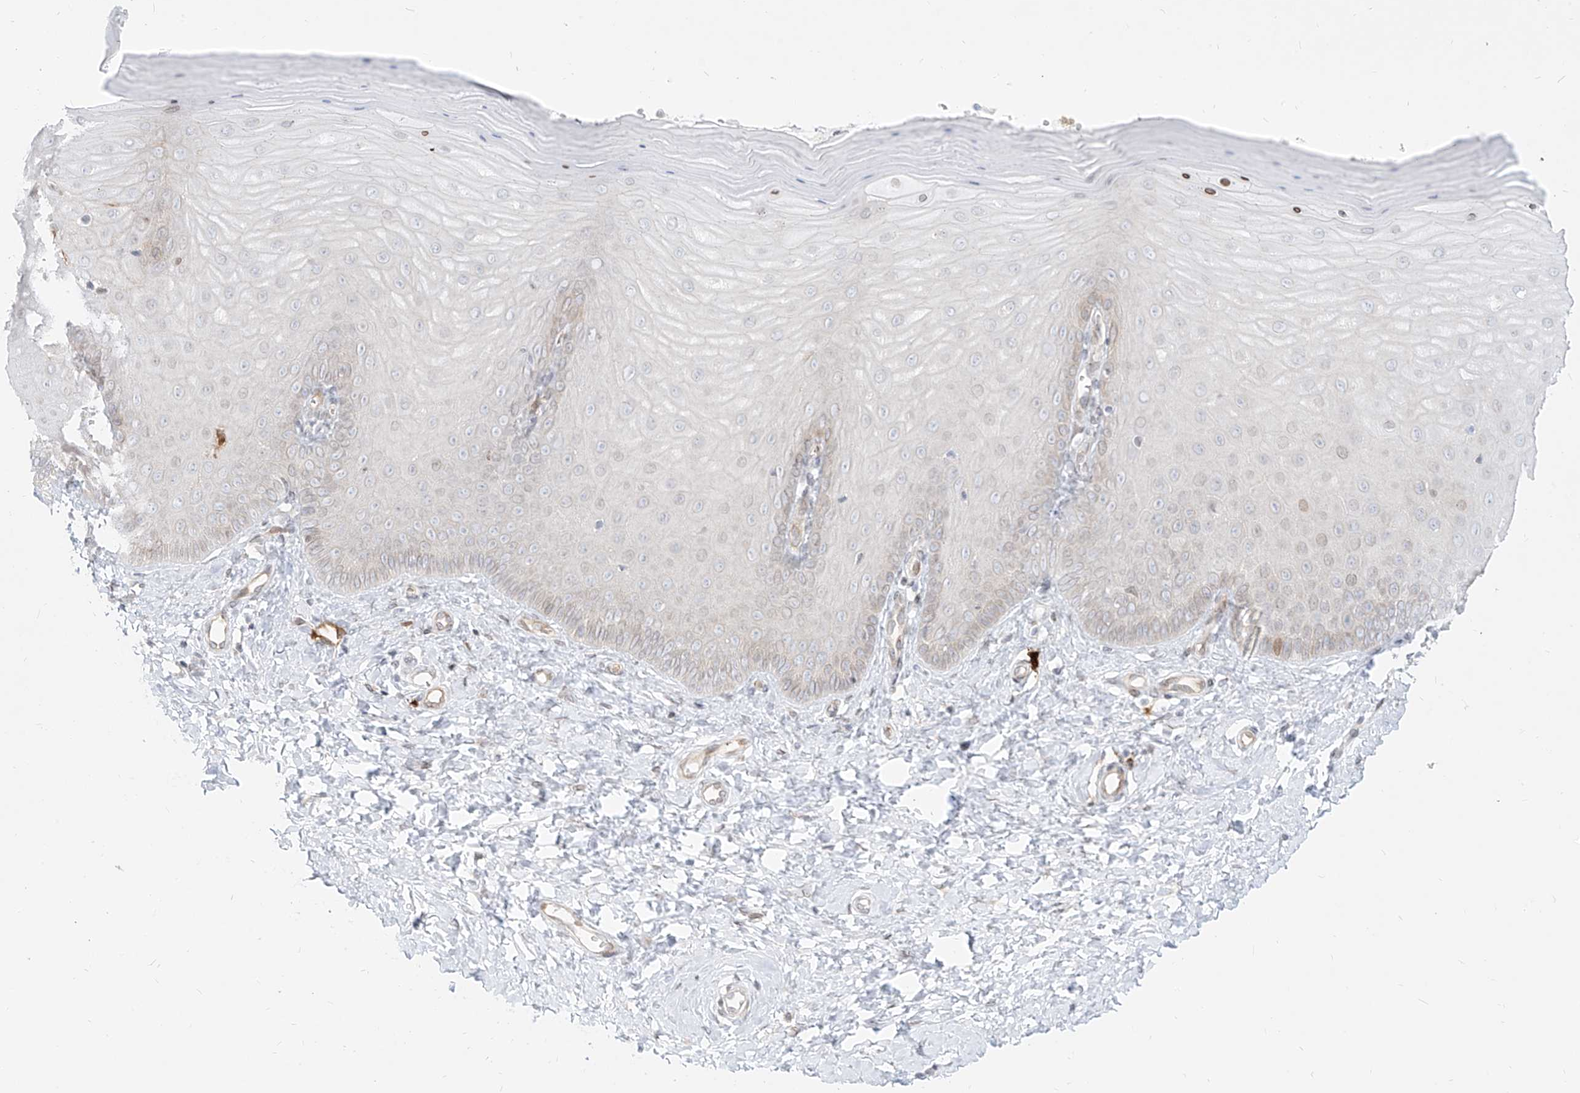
{"staining": {"intensity": "weak", "quantity": "<25%", "location": "nuclear"}, "tissue": "cervix", "cell_type": "Glandular cells", "image_type": "normal", "snomed": [{"axis": "morphology", "description": "Normal tissue, NOS"}, {"axis": "topography", "description": "Cervix"}], "caption": "Protein analysis of normal cervix exhibits no significant staining in glandular cells.", "gene": "NHSL1", "patient": {"sex": "female", "age": 55}}